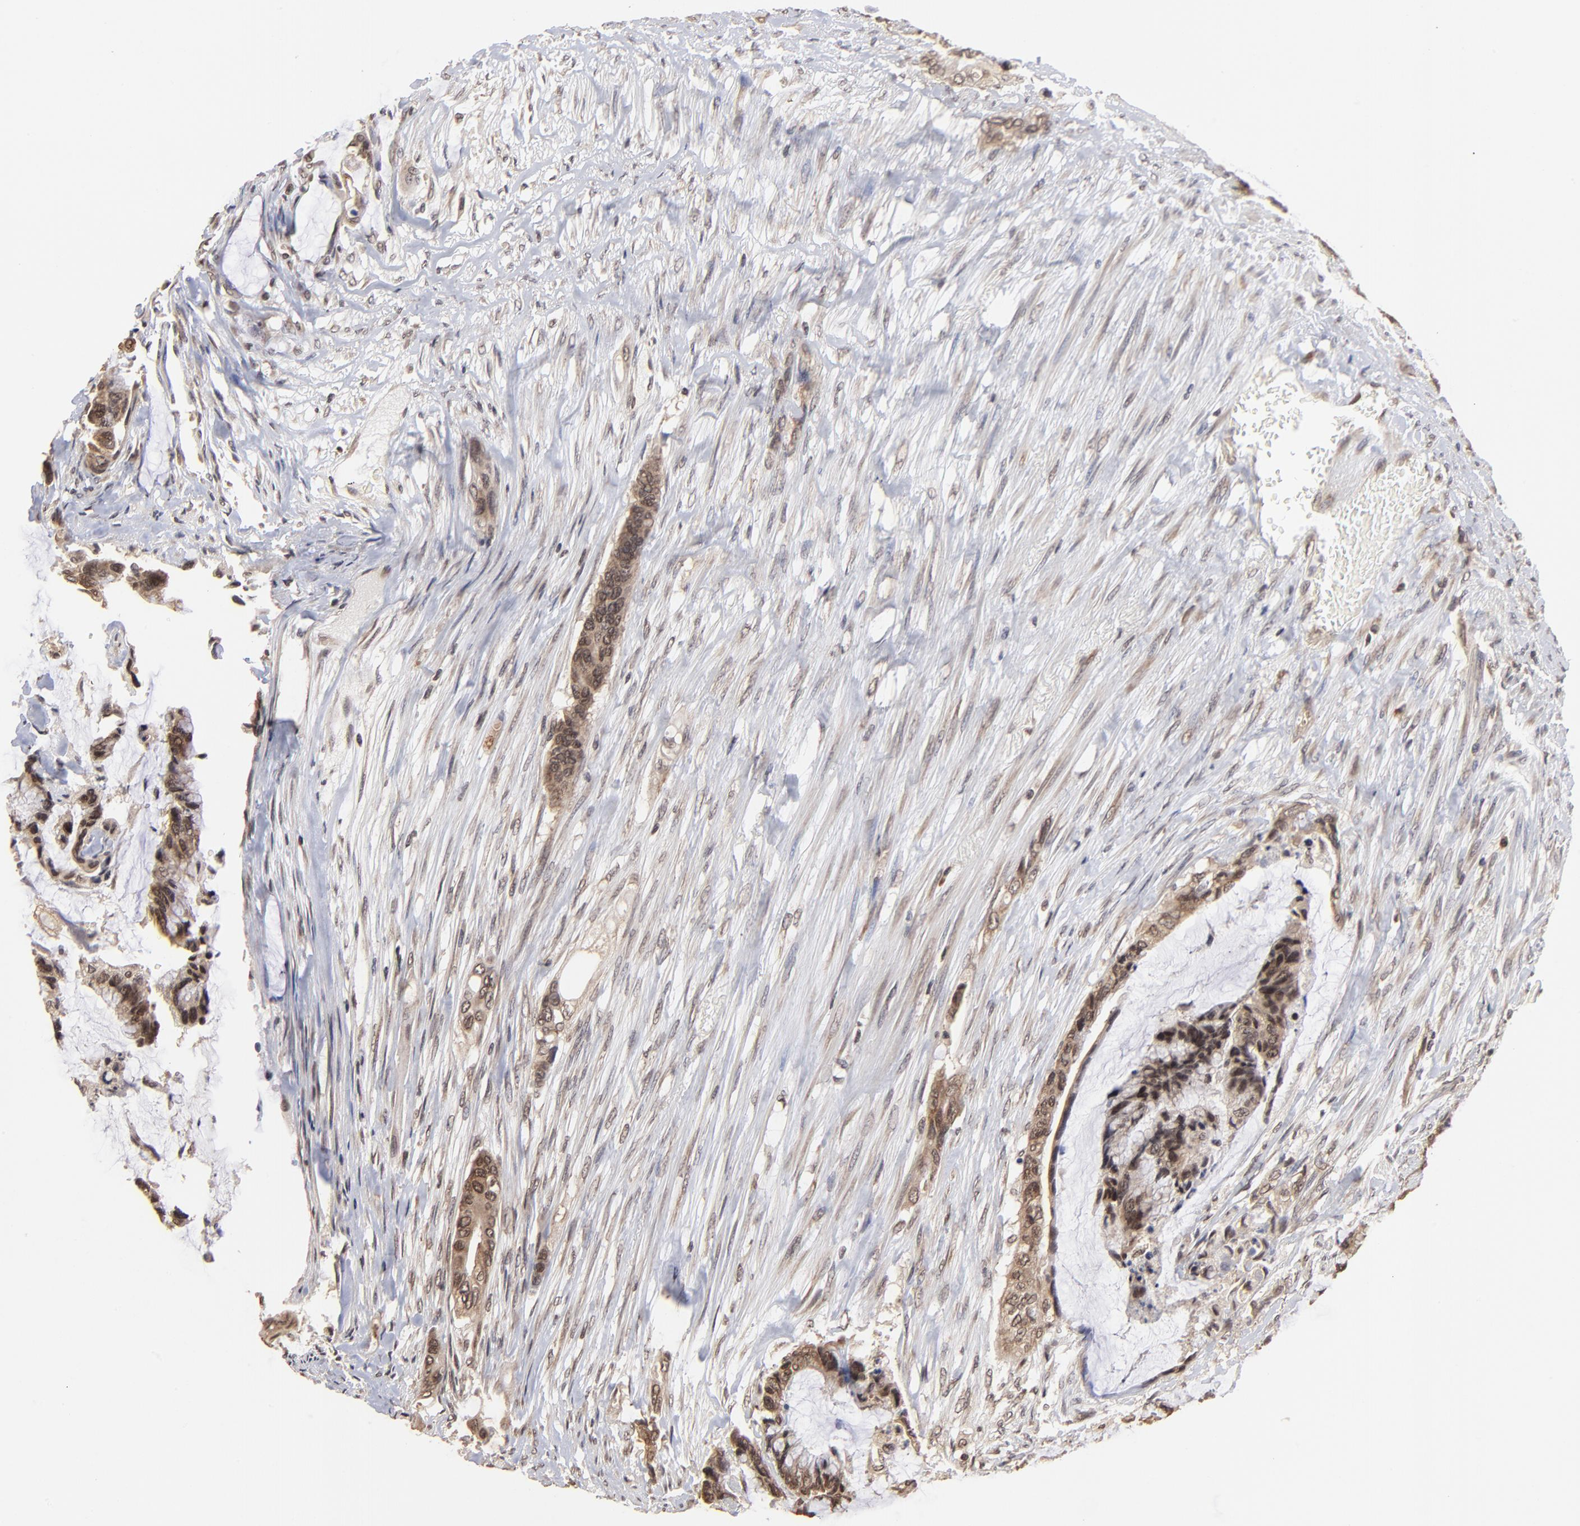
{"staining": {"intensity": "moderate", "quantity": ">75%", "location": "cytoplasmic/membranous,nuclear"}, "tissue": "colorectal cancer", "cell_type": "Tumor cells", "image_type": "cancer", "snomed": [{"axis": "morphology", "description": "Adenocarcinoma, NOS"}, {"axis": "topography", "description": "Rectum"}], "caption": "An IHC image of neoplastic tissue is shown. Protein staining in brown labels moderate cytoplasmic/membranous and nuclear positivity in adenocarcinoma (colorectal) within tumor cells.", "gene": "BRPF1", "patient": {"sex": "female", "age": 59}}